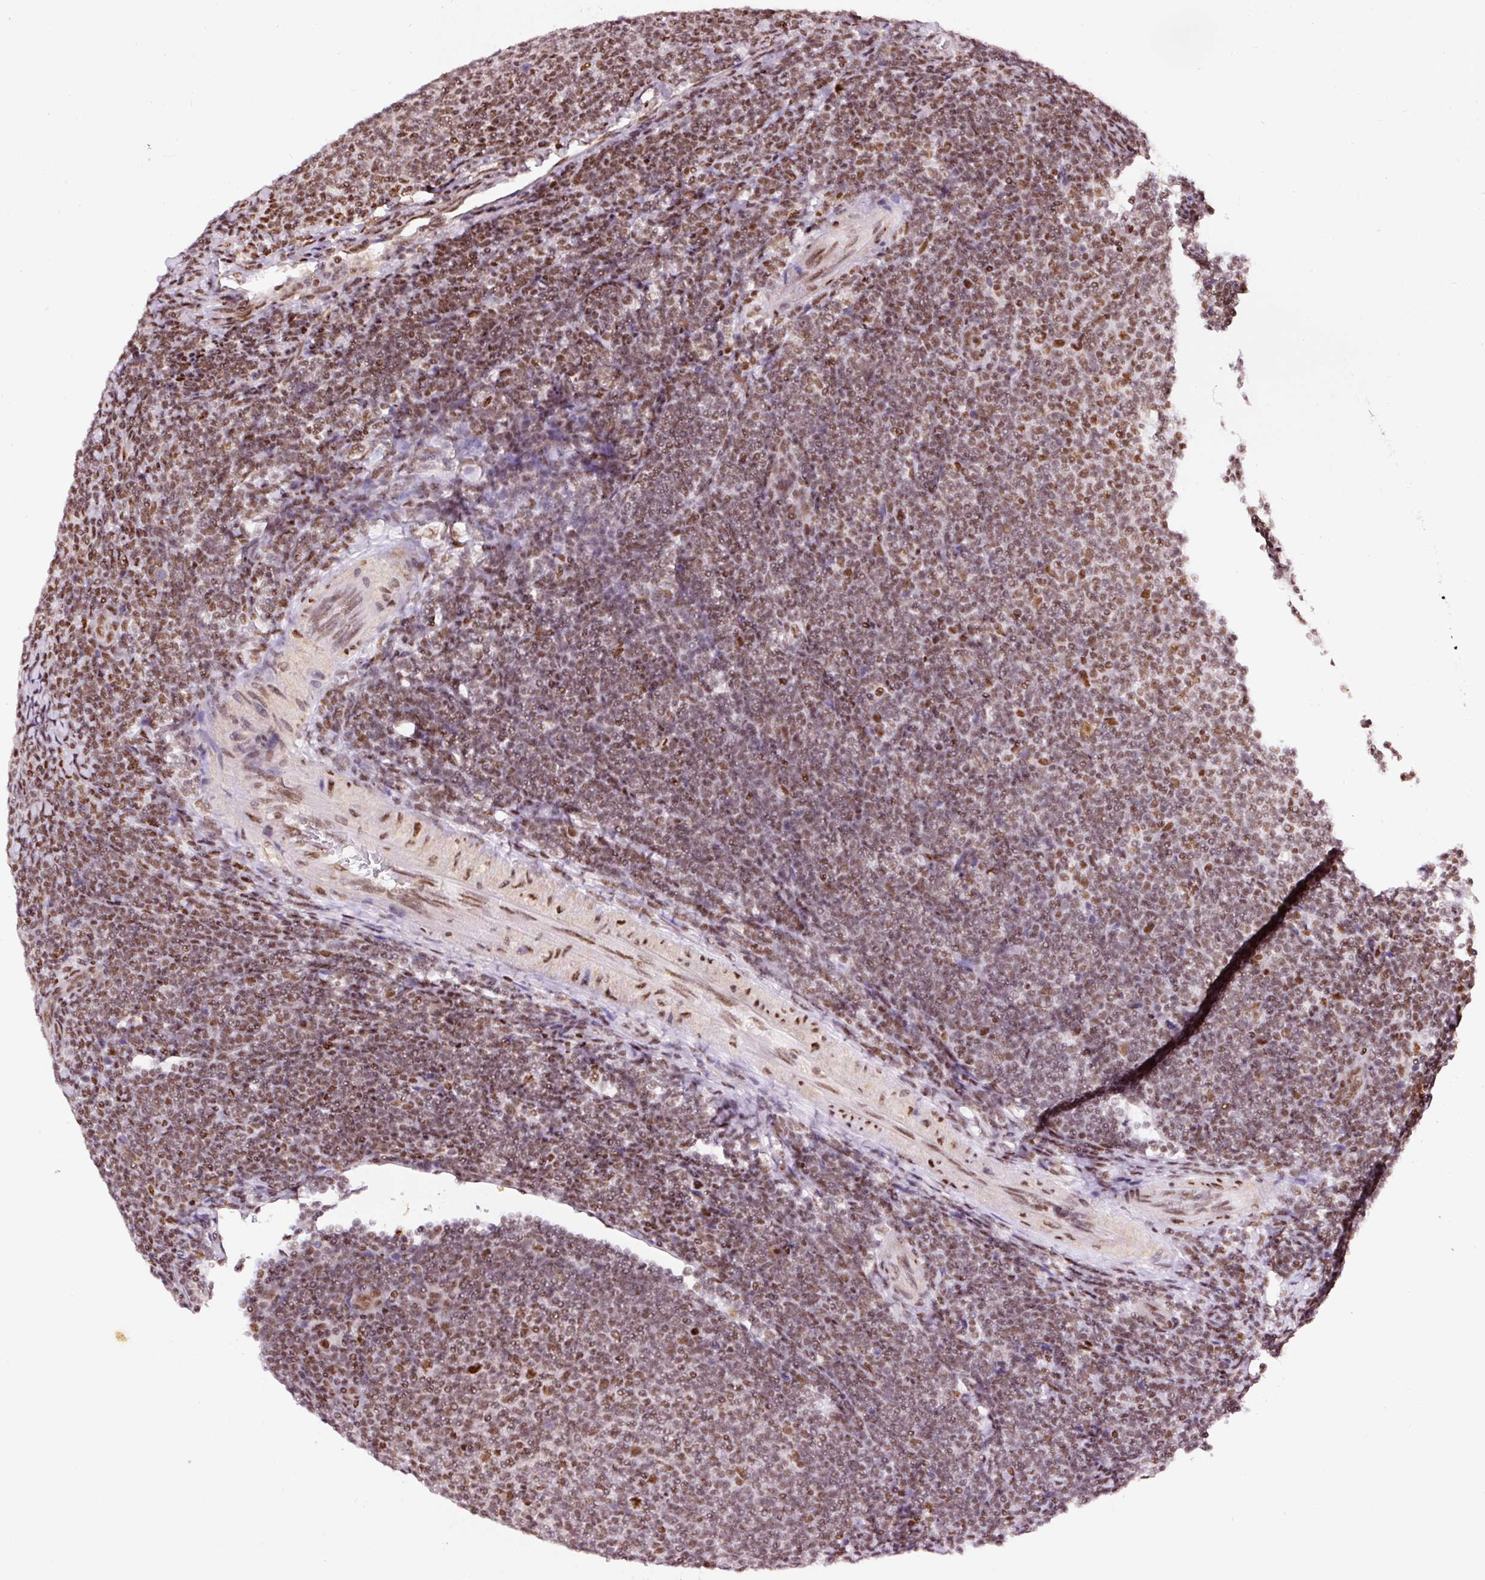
{"staining": {"intensity": "moderate", "quantity": ">75%", "location": "nuclear"}, "tissue": "lymphoma", "cell_type": "Tumor cells", "image_type": "cancer", "snomed": [{"axis": "morphology", "description": "Malignant lymphoma, non-Hodgkin's type, Low grade"}, {"axis": "topography", "description": "Lymph node"}], "caption": "Lymphoma stained with a brown dye demonstrates moderate nuclear positive staining in about >75% of tumor cells.", "gene": "HNRNPC", "patient": {"sex": "male", "age": 66}}